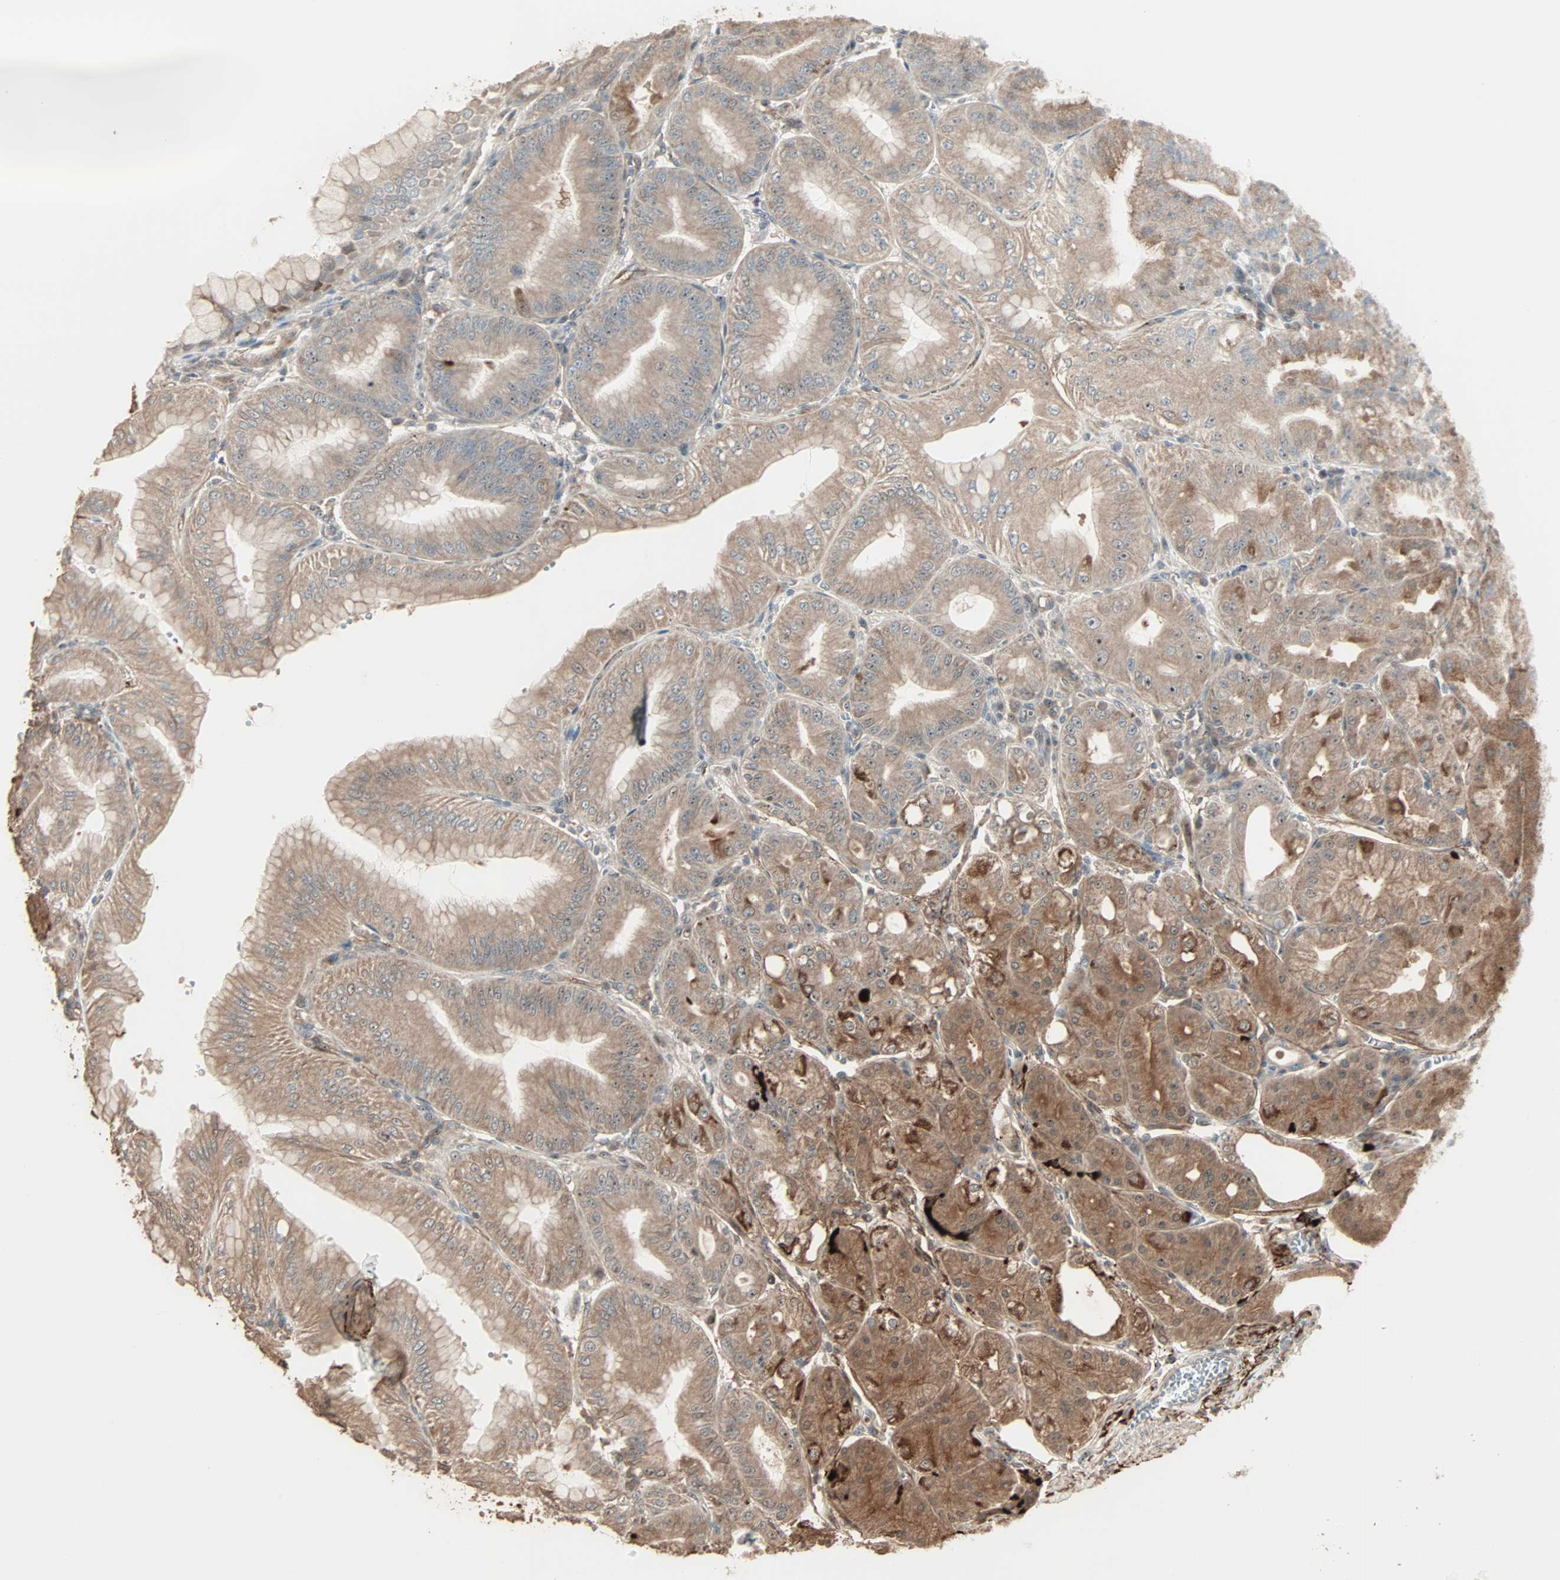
{"staining": {"intensity": "moderate", "quantity": ">75%", "location": "cytoplasmic/membranous"}, "tissue": "stomach", "cell_type": "Glandular cells", "image_type": "normal", "snomed": [{"axis": "morphology", "description": "Normal tissue, NOS"}, {"axis": "topography", "description": "Stomach, lower"}], "caption": "Brown immunohistochemical staining in benign stomach reveals moderate cytoplasmic/membranous staining in approximately >75% of glandular cells.", "gene": "CALCRL", "patient": {"sex": "male", "age": 71}}